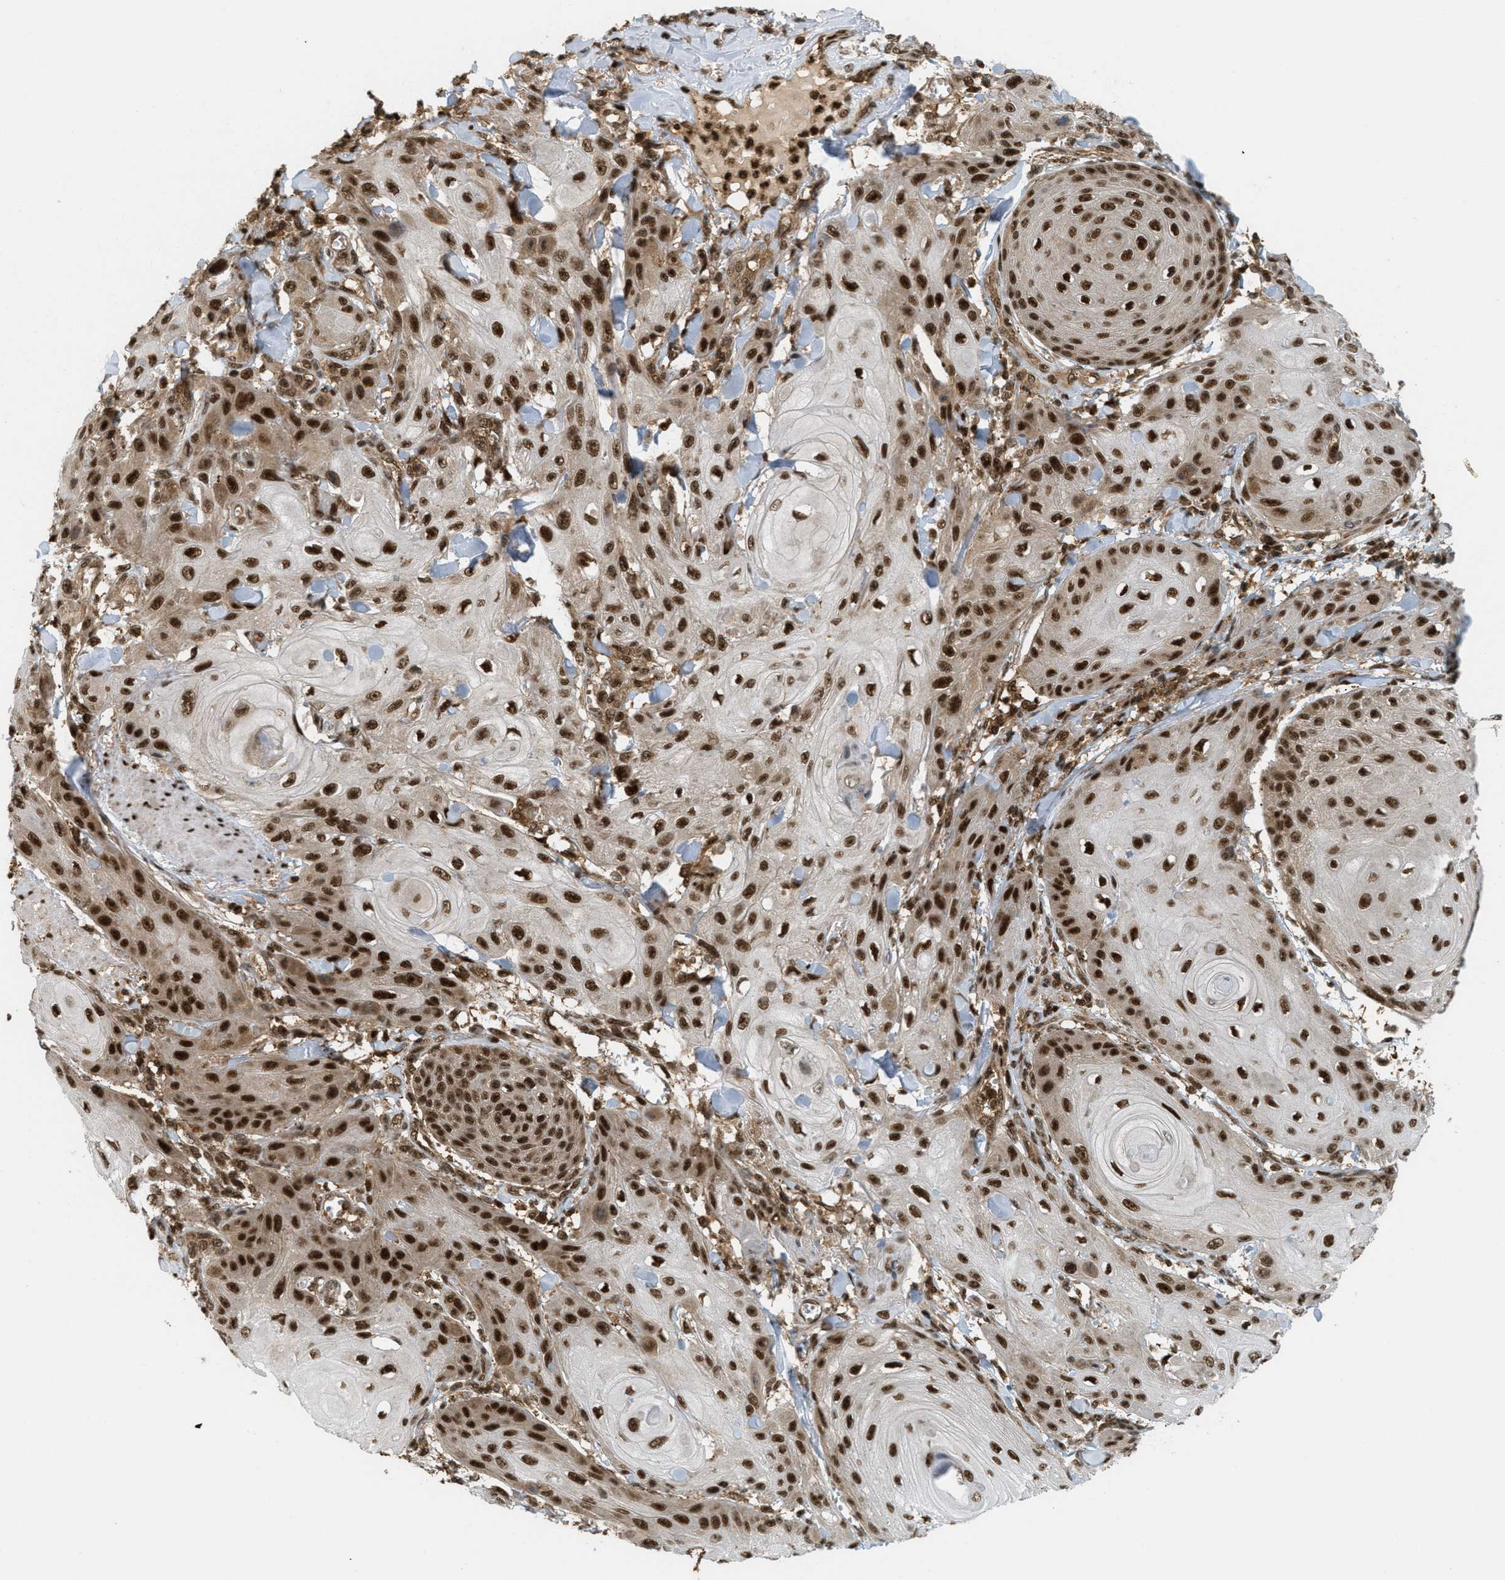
{"staining": {"intensity": "strong", "quantity": ">75%", "location": "cytoplasmic/membranous,nuclear"}, "tissue": "skin cancer", "cell_type": "Tumor cells", "image_type": "cancer", "snomed": [{"axis": "morphology", "description": "Squamous cell carcinoma, NOS"}, {"axis": "topography", "description": "Skin"}], "caption": "Skin squamous cell carcinoma stained with a brown dye reveals strong cytoplasmic/membranous and nuclear positive expression in about >75% of tumor cells.", "gene": "TLK1", "patient": {"sex": "male", "age": 74}}